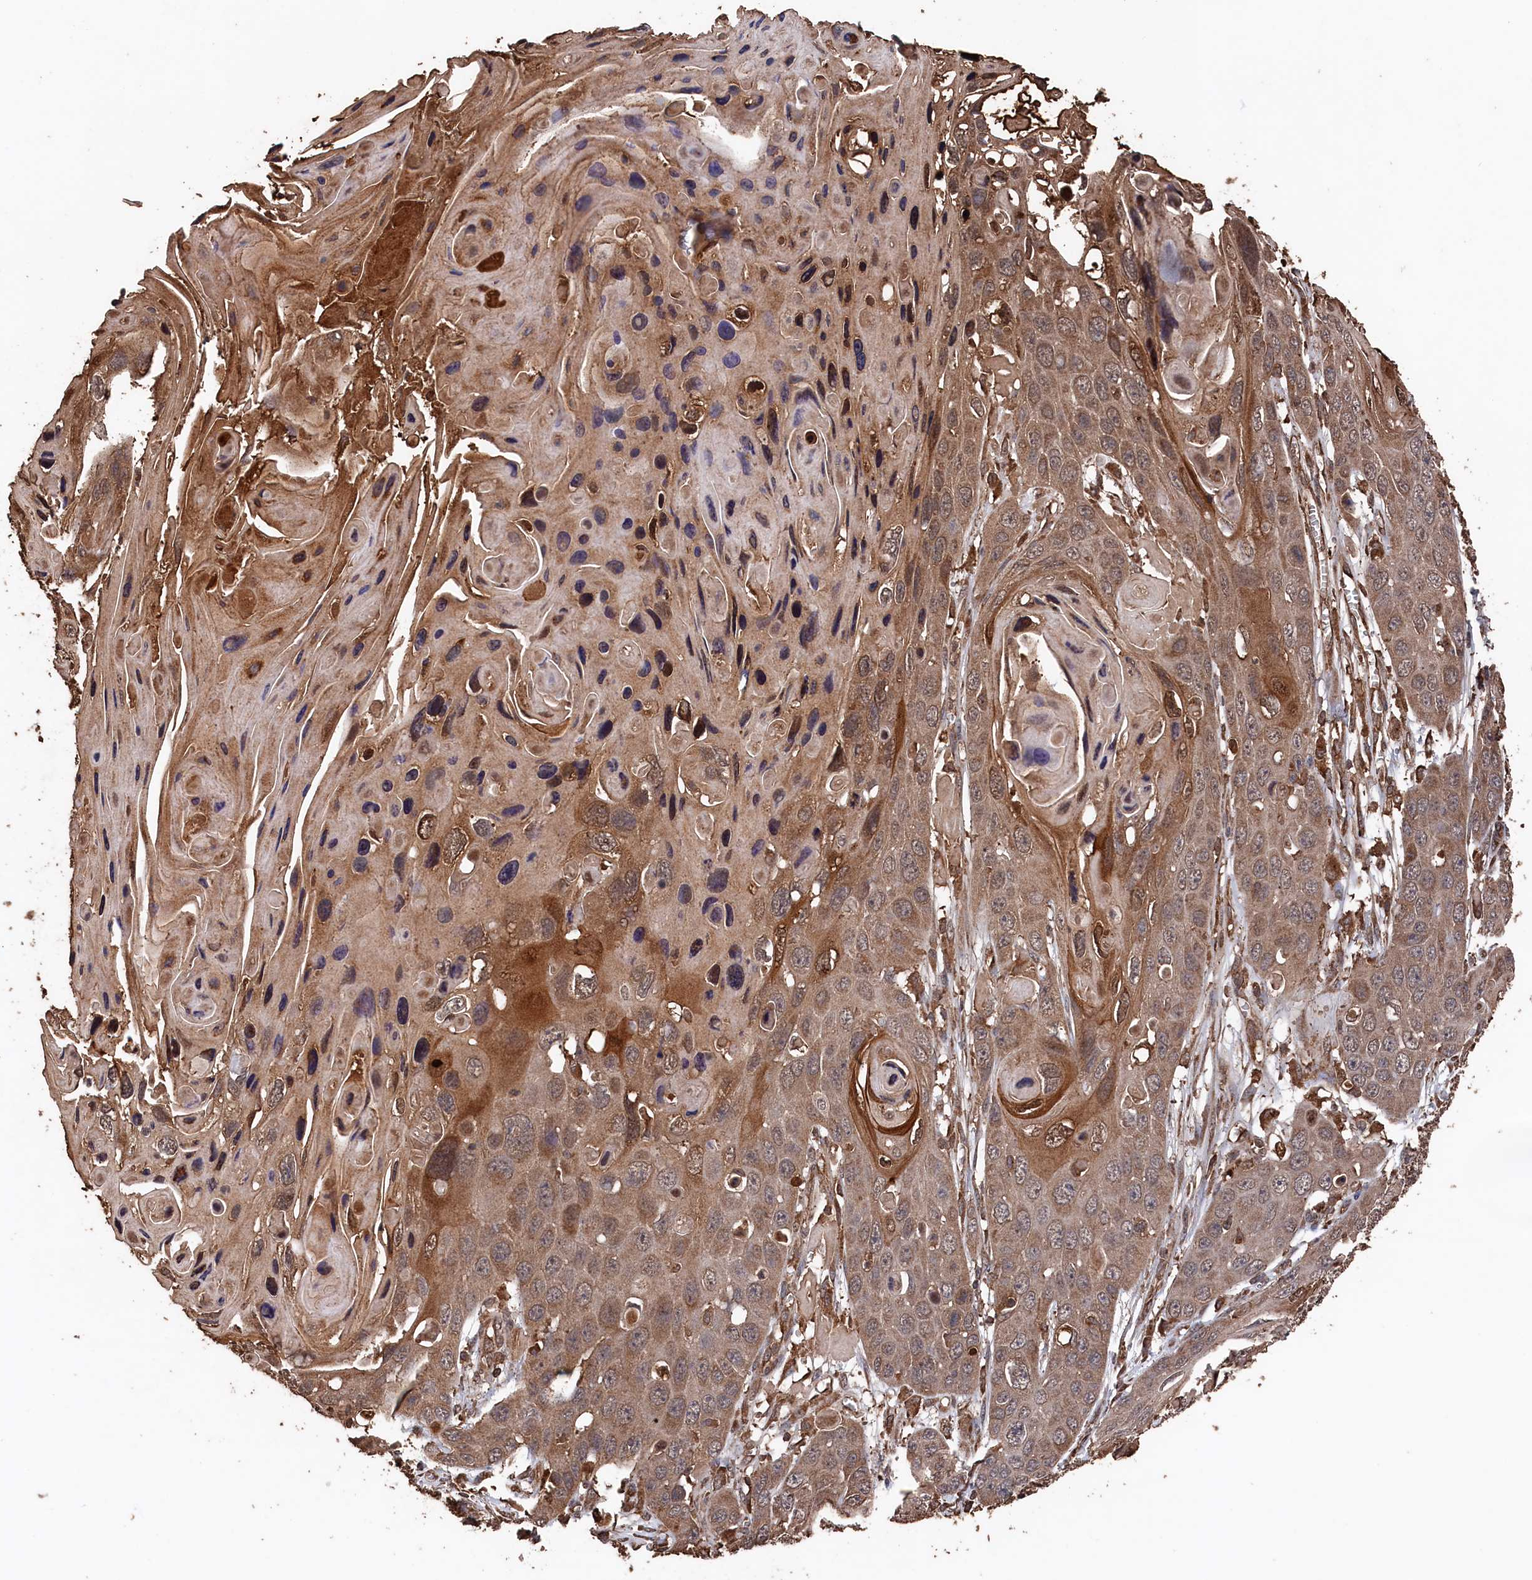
{"staining": {"intensity": "moderate", "quantity": ">75%", "location": "cytoplasmic/membranous"}, "tissue": "skin cancer", "cell_type": "Tumor cells", "image_type": "cancer", "snomed": [{"axis": "morphology", "description": "Squamous cell carcinoma, NOS"}, {"axis": "topography", "description": "Skin"}], "caption": "Squamous cell carcinoma (skin) tissue displays moderate cytoplasmic/membranous expression in about >75% of tumor cells, visualized by immunohistochemistry.", "gene": "SNX33", "patient": {"sex": "male", "age": 55}}